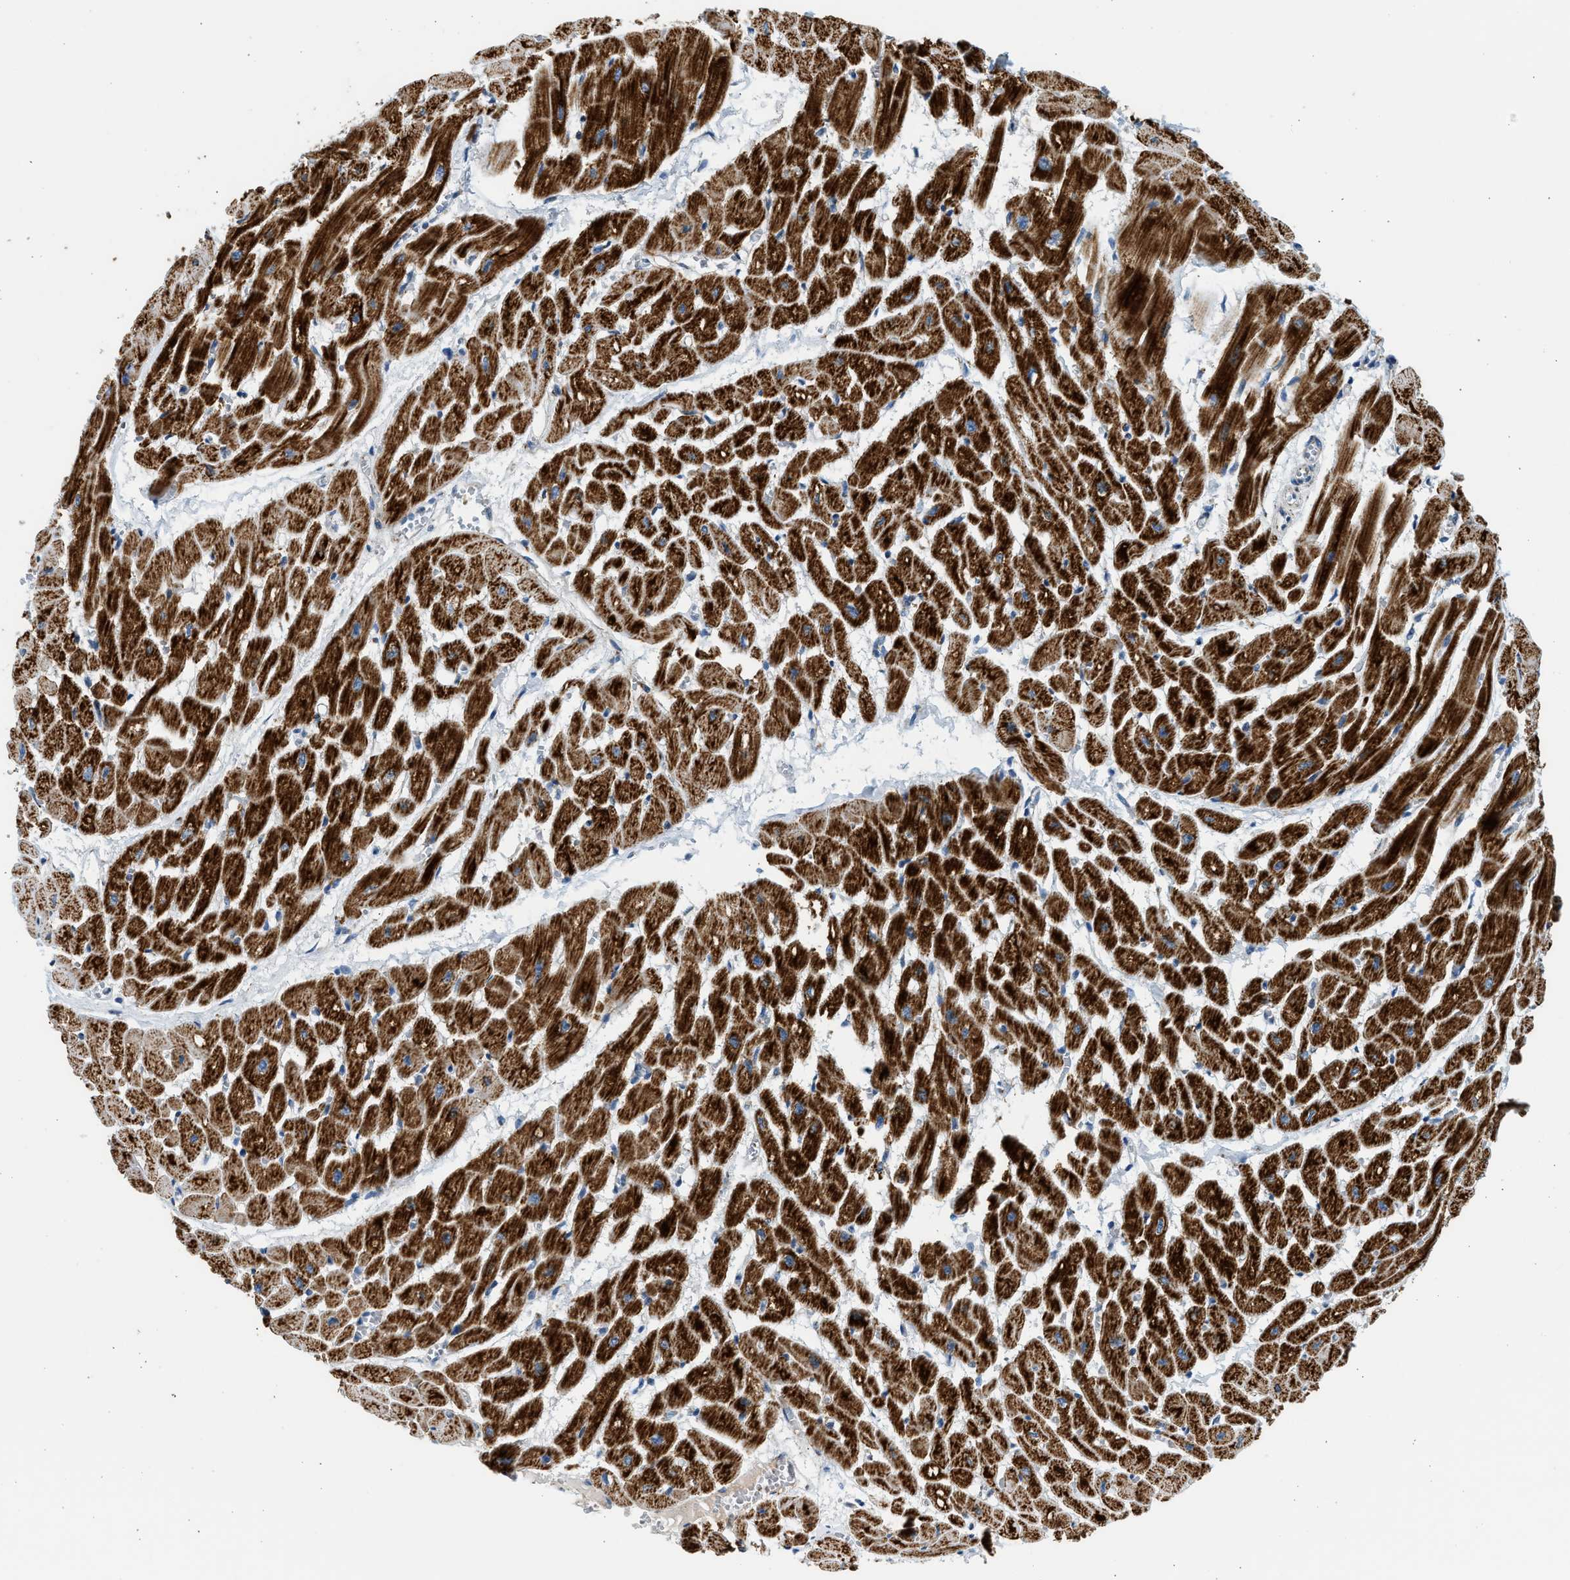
{"staining": {"intensity": "strong", "quantity": ">75%", "location": "cytoplasmic/membranous"}, "tissue": "heart muscle", "cell_type": "Cardiomyocytes", "image_type": "normal", "snomed": [{"axis": "morphology", "description": "Normal tissue, NOS"}, {"axis": "topography", "description": "Heart"}], "caption": "A high amount of strong cytoplasmic/membranous positivity is identified in approximately >75% of cardiomyocytes in unremarkable heart muscle. The staining is performed using DAB (3,3'-diaminobenzidine) brown chromogen to label protein expression. The nuclei are counter-stained blue using hematoxylin.", "gene": "KCNMB3", "patient": {"sex": "male", "age": 45}}